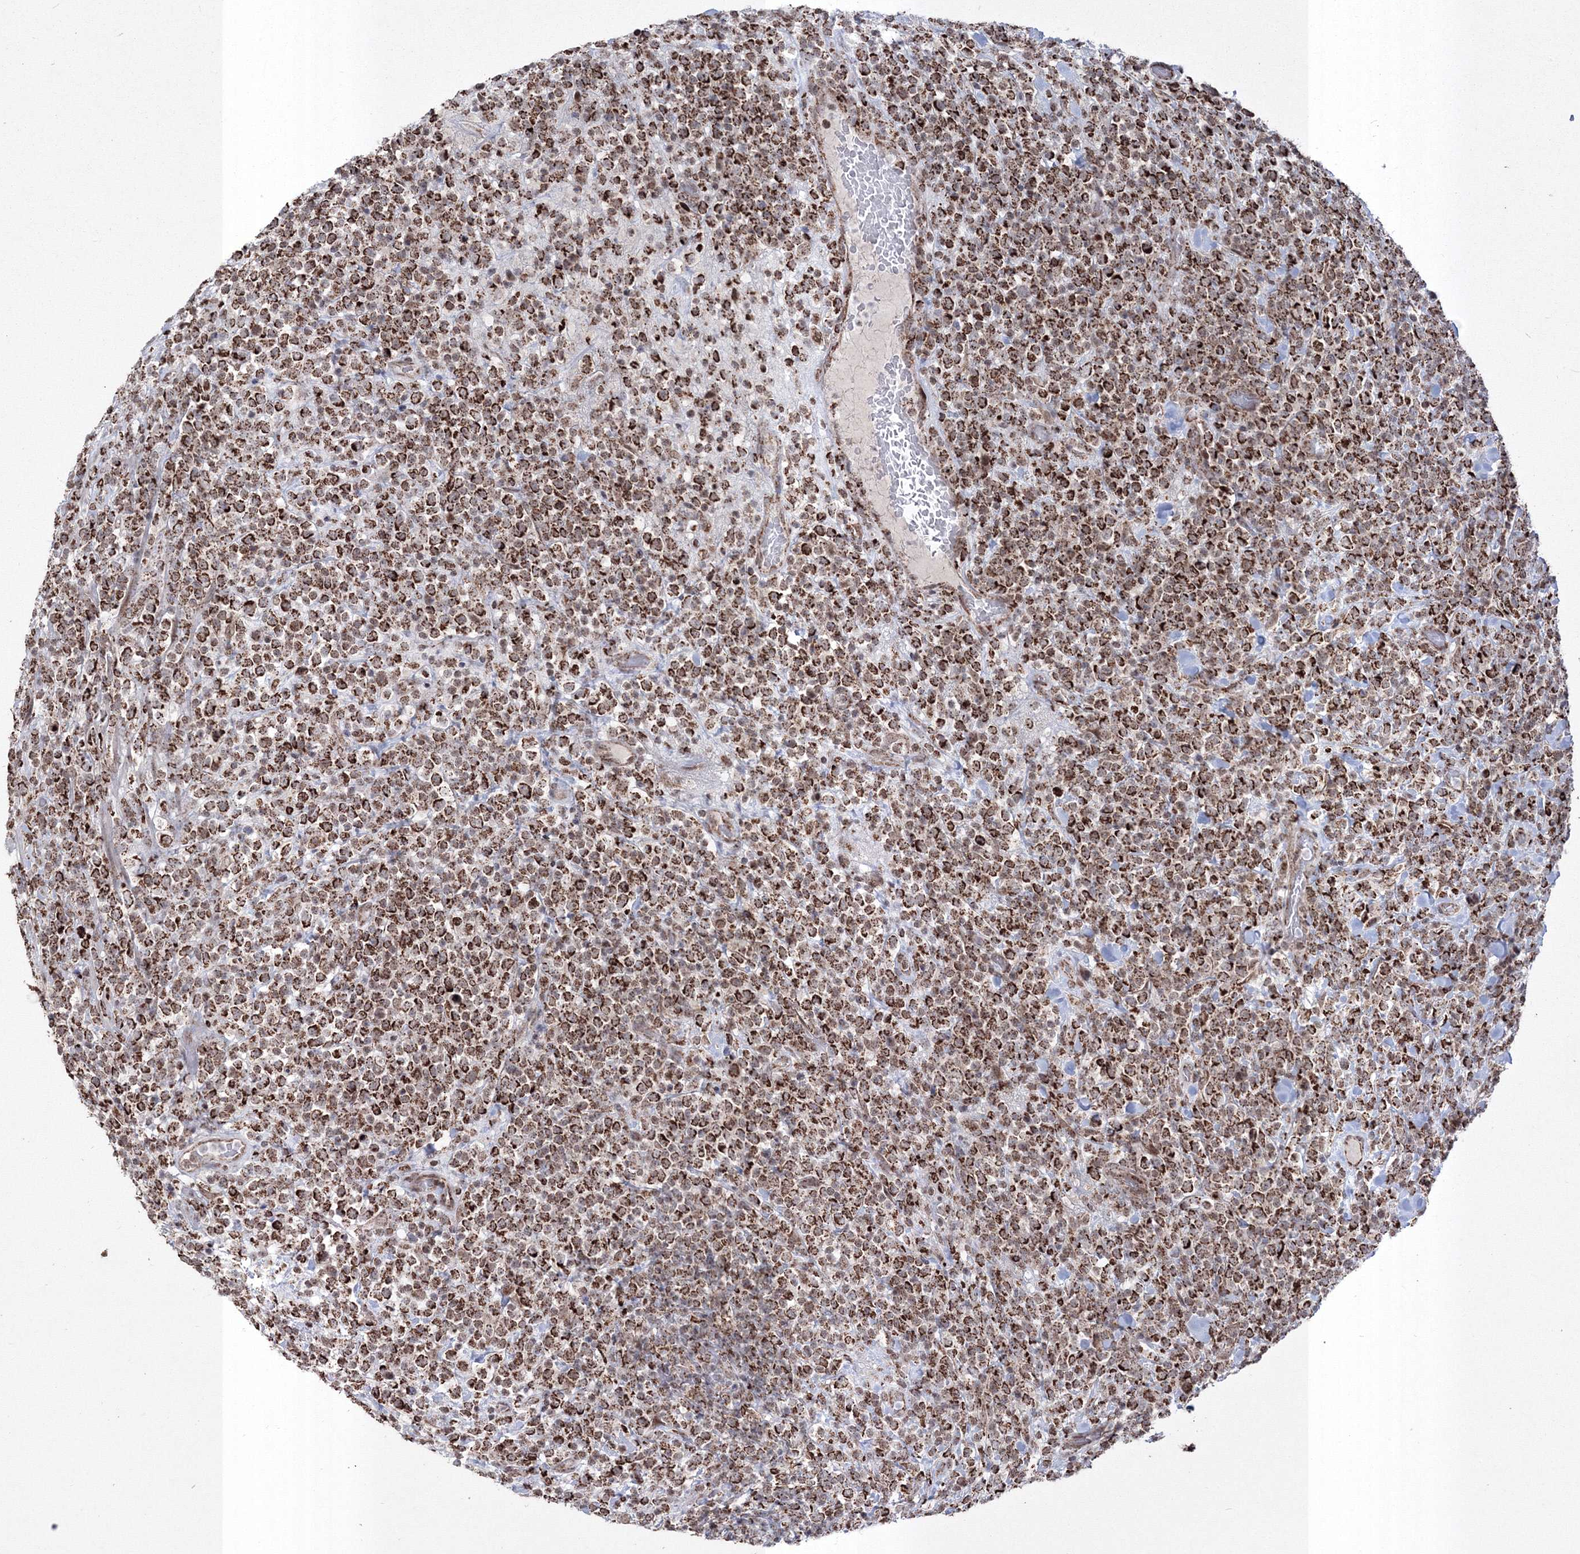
{"staining": {"intensity": "strong", "quantity": ">75%", "location": "cytoplasmic/membranous"}, "tissue": "lymphoma", "cell_type": "Tumor cells", "image_type": "cancer", "snomed": [{"axis": "morphology", "description": "Malignant lymphoma, non-Hodgkin's type, High grade"}, {"axis": "topography", "description": "Colon"}], "caption": "This is a photomicrograph of IHC staining of lymphoma, which shows strong staining in the cytoplasmic/membranous of tumor cells.", "gene": "GRSF1", "patient": {"sex": "female", "age": 53}}